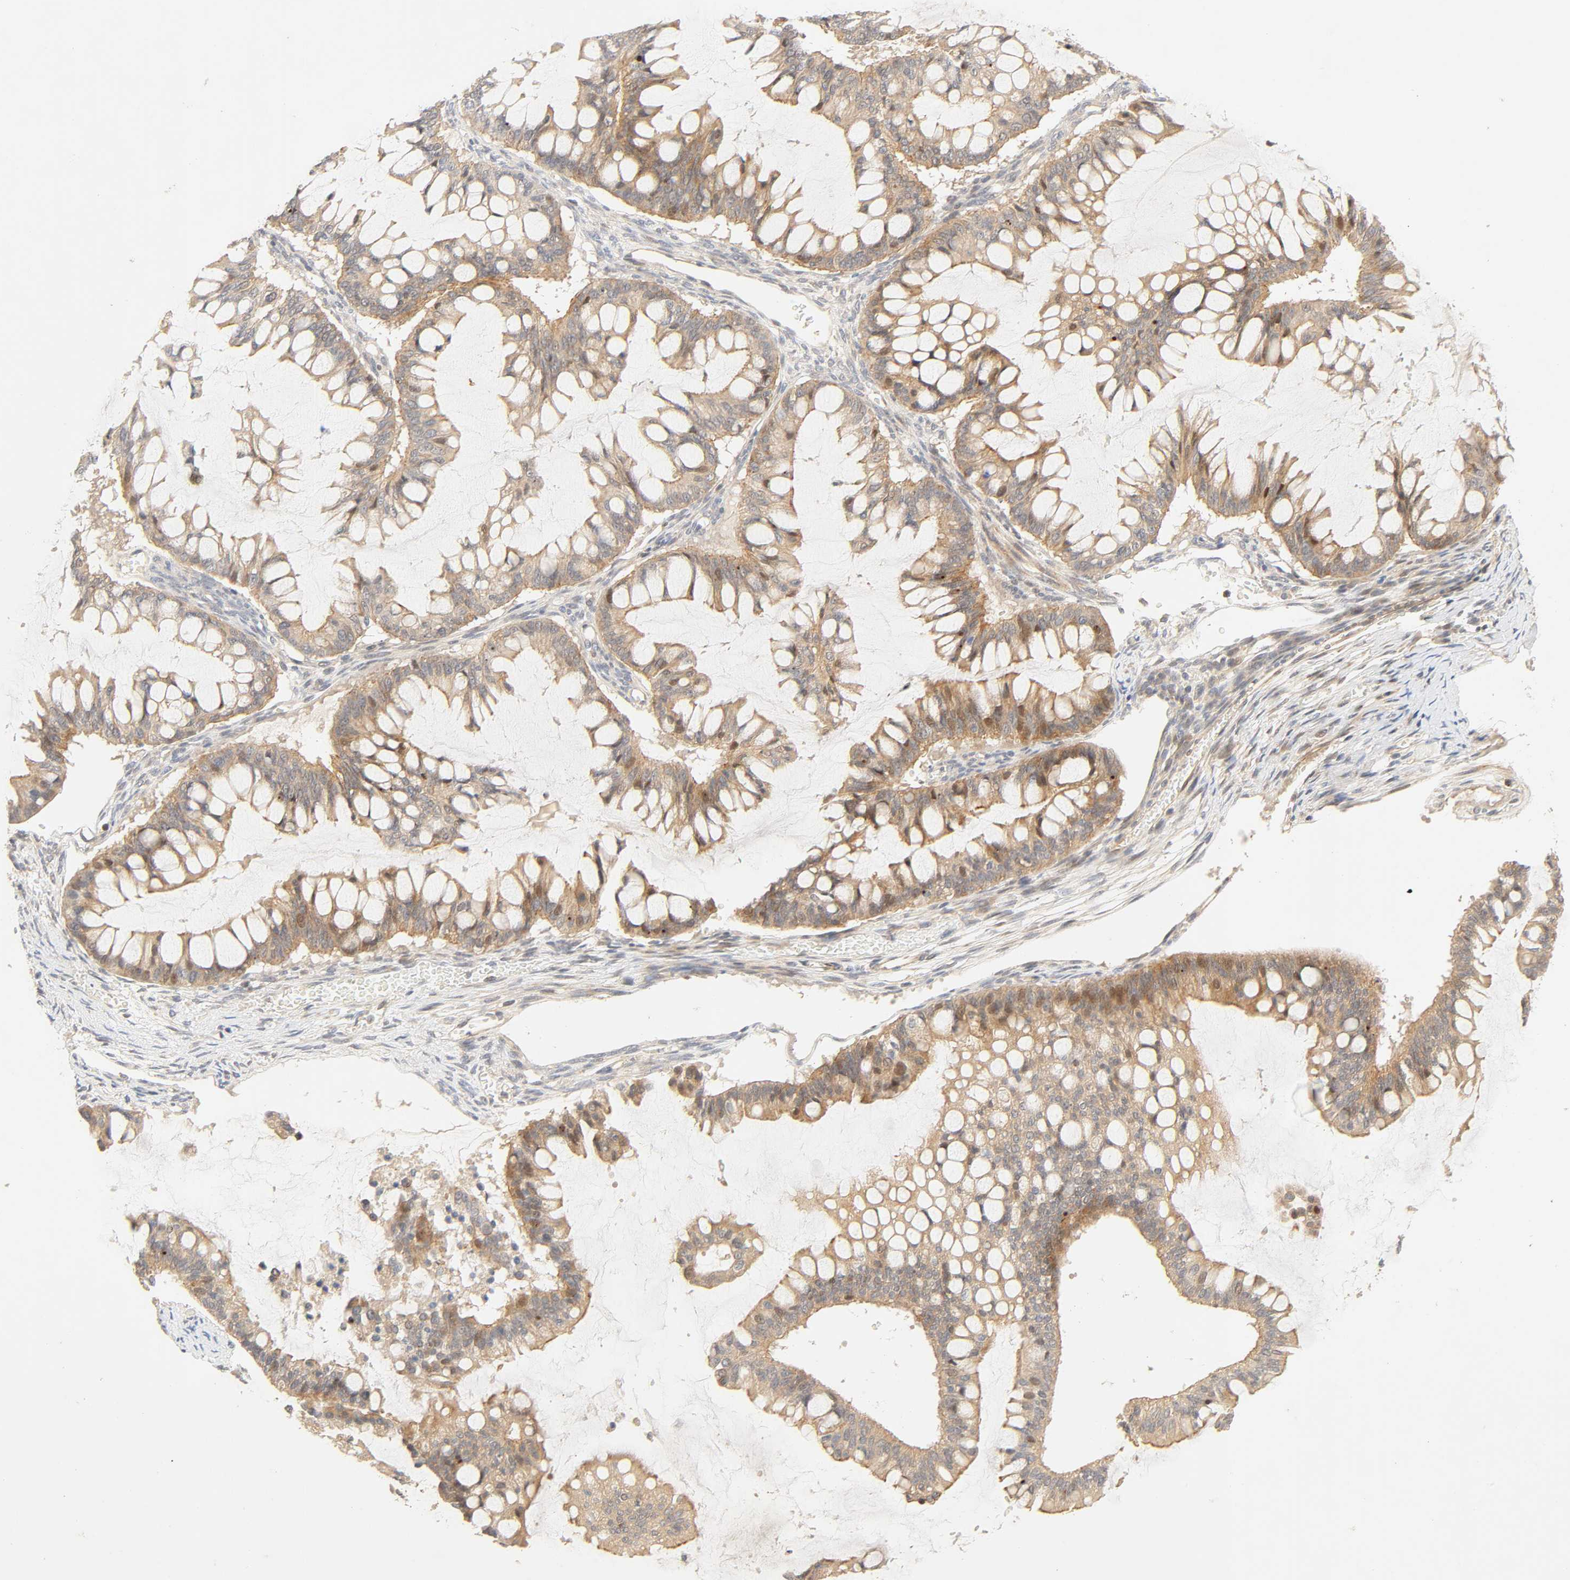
{"staining": {"intensity": "moderate", "quantity": ">75%", "location": "cytoplasmic/membranous"}, "tissue": "ovarian cancer", "cell_type": "Tumor cells", "image_type": "cancer", "snomed": [{"axis": "morphology", "description": "Cystadenocarcinoma, mucinous, NOS"}, {"axis": "topography", "description": "Ovary"}], "caption": "This micrograph reveals immunohistochemistry staining of human ovarian cancer, with medium moderate cytoplasmic/membranous positivity in approximately >75% of tumor cells.", "gene": "CACNA1G", "patient": {"sex": "female", "age": 73}}